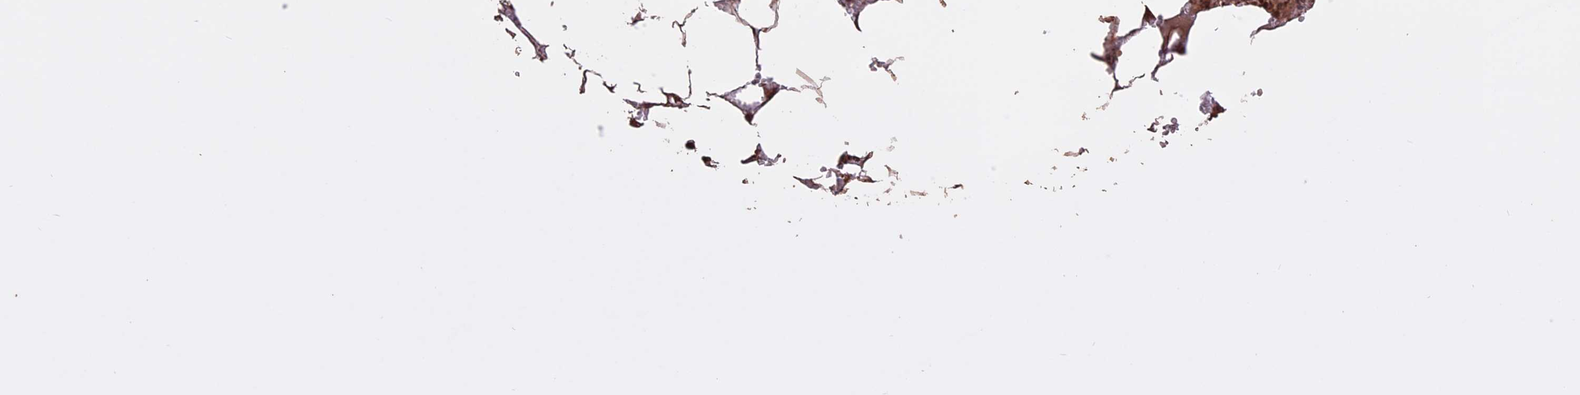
{"staining": {"intensity": "moderate", "quantity": "25%-75%", "location": "cytoplasmic/membranous"}, "tissue": "bone marrow", "cell_type": "Hematopoietic cells", "image_type": "normal", "snomed": [{"axis": "morphology", "description": "Normal tissue, NOS"}, {"axis": "topography", "description": "Bone marrow"}], "caption": "Immunohistochemistry (IHC) of normal bone marrow demonstrates medium levels of moderate cytoplasmic/membranous positivity in about 25%-75% of hematopoietic cells. Using DAB (brown) and hematoxylin (blue) stains, captured at high magnification using brightfield microscopy.", "gene": "CCDC148", "patient": {"sex": "male", "age": 70}}